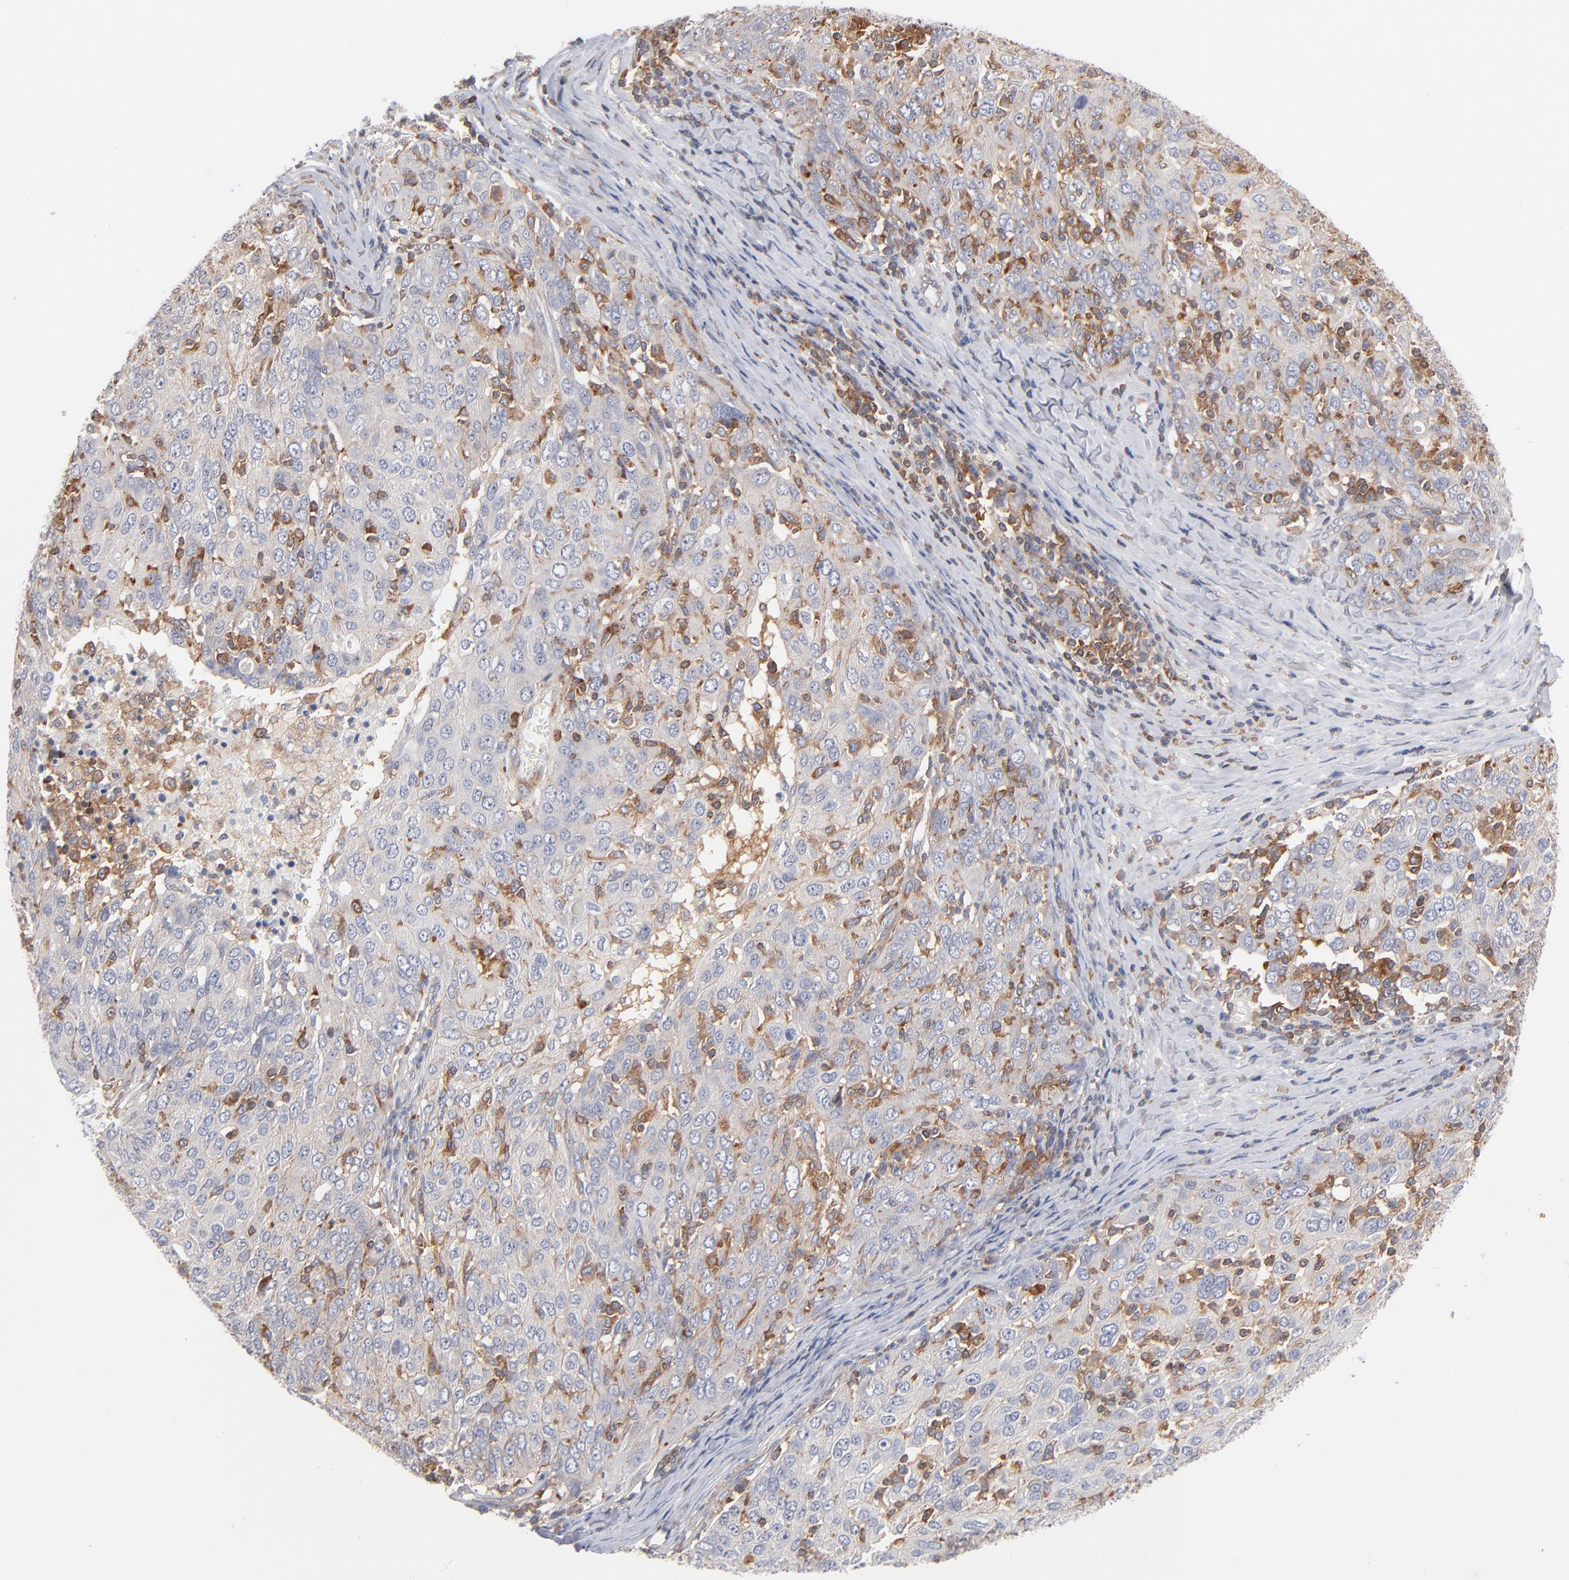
{"staining": {"intensity": "moderate", "quantity": "25%-75%", "location": "cytoplasmic/membranous"}, "tissue": "ovarian cancer", "cell_type": "Tumor cells", "image_type": "cancer", "snomed": [{"axis": "morphology", "description": "Carcinoma, endometroid"}, {"axis": "topography", "description": "Ovary"}], "caption": "A medium amount of moderate cytoplasmic/membranous positivity is appreciated in approximately 25%-75% of tumor cells in ovarian cancer tissue.", "gene": "WIPF1", "patient": {"sex": "female", "age": 50}}